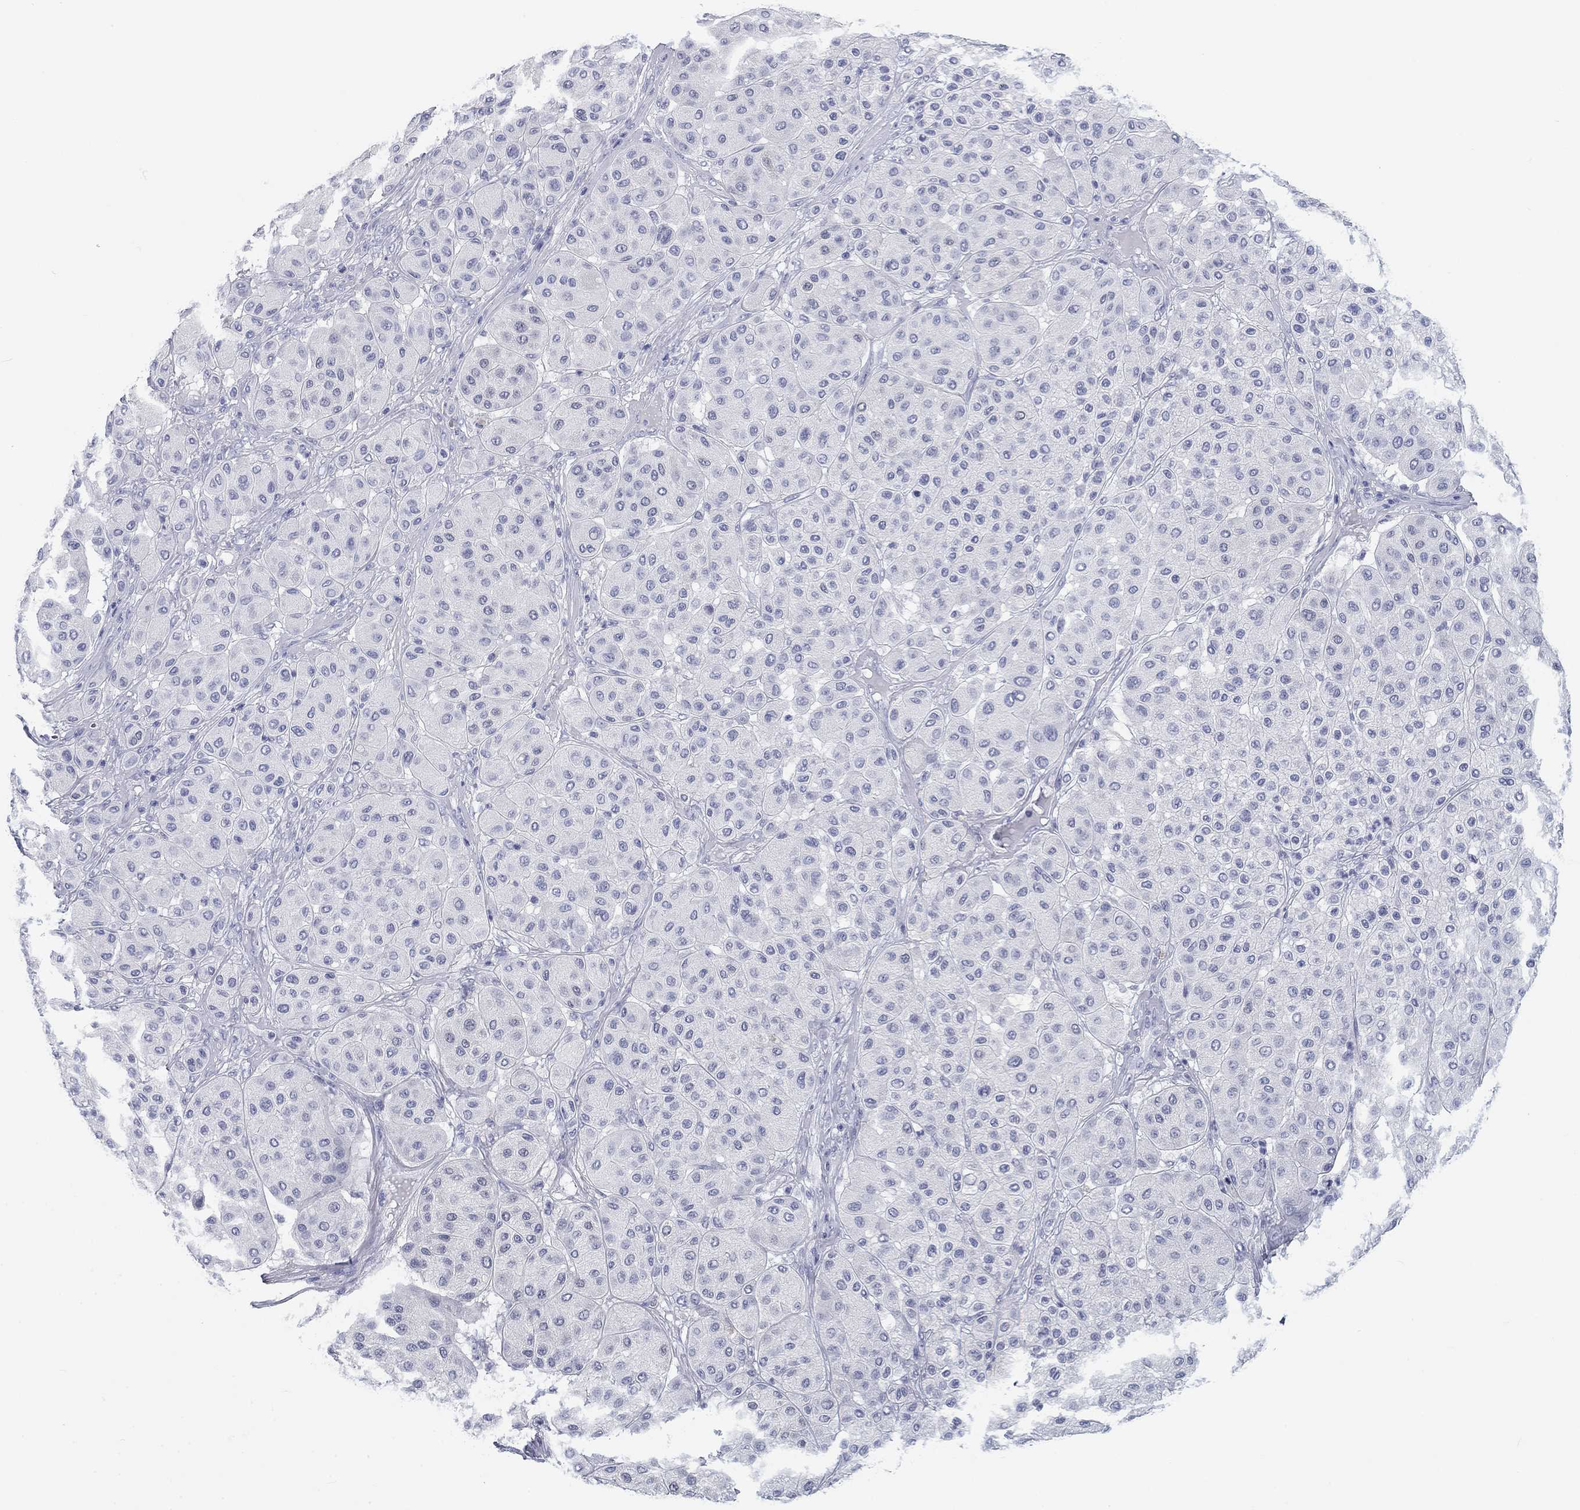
{"staining": {"intensity": "negative", "quantity": "none", "location": "none"}, "tissue": "melanoma", "cell_type": "Tumor cells", "image_type": "cancer", "snomed": [{"axis": "morphology", "description": "Malignant melanoma, Metastatic site"}, {"axis": "topography", "description": "Smooth muscle"}], "caption": "This is an IHC micrograph of human melanoma. There is no positivity in tumor cells.", "gene": "CALB1", "patient": {"sex": "male", "age": 41}}